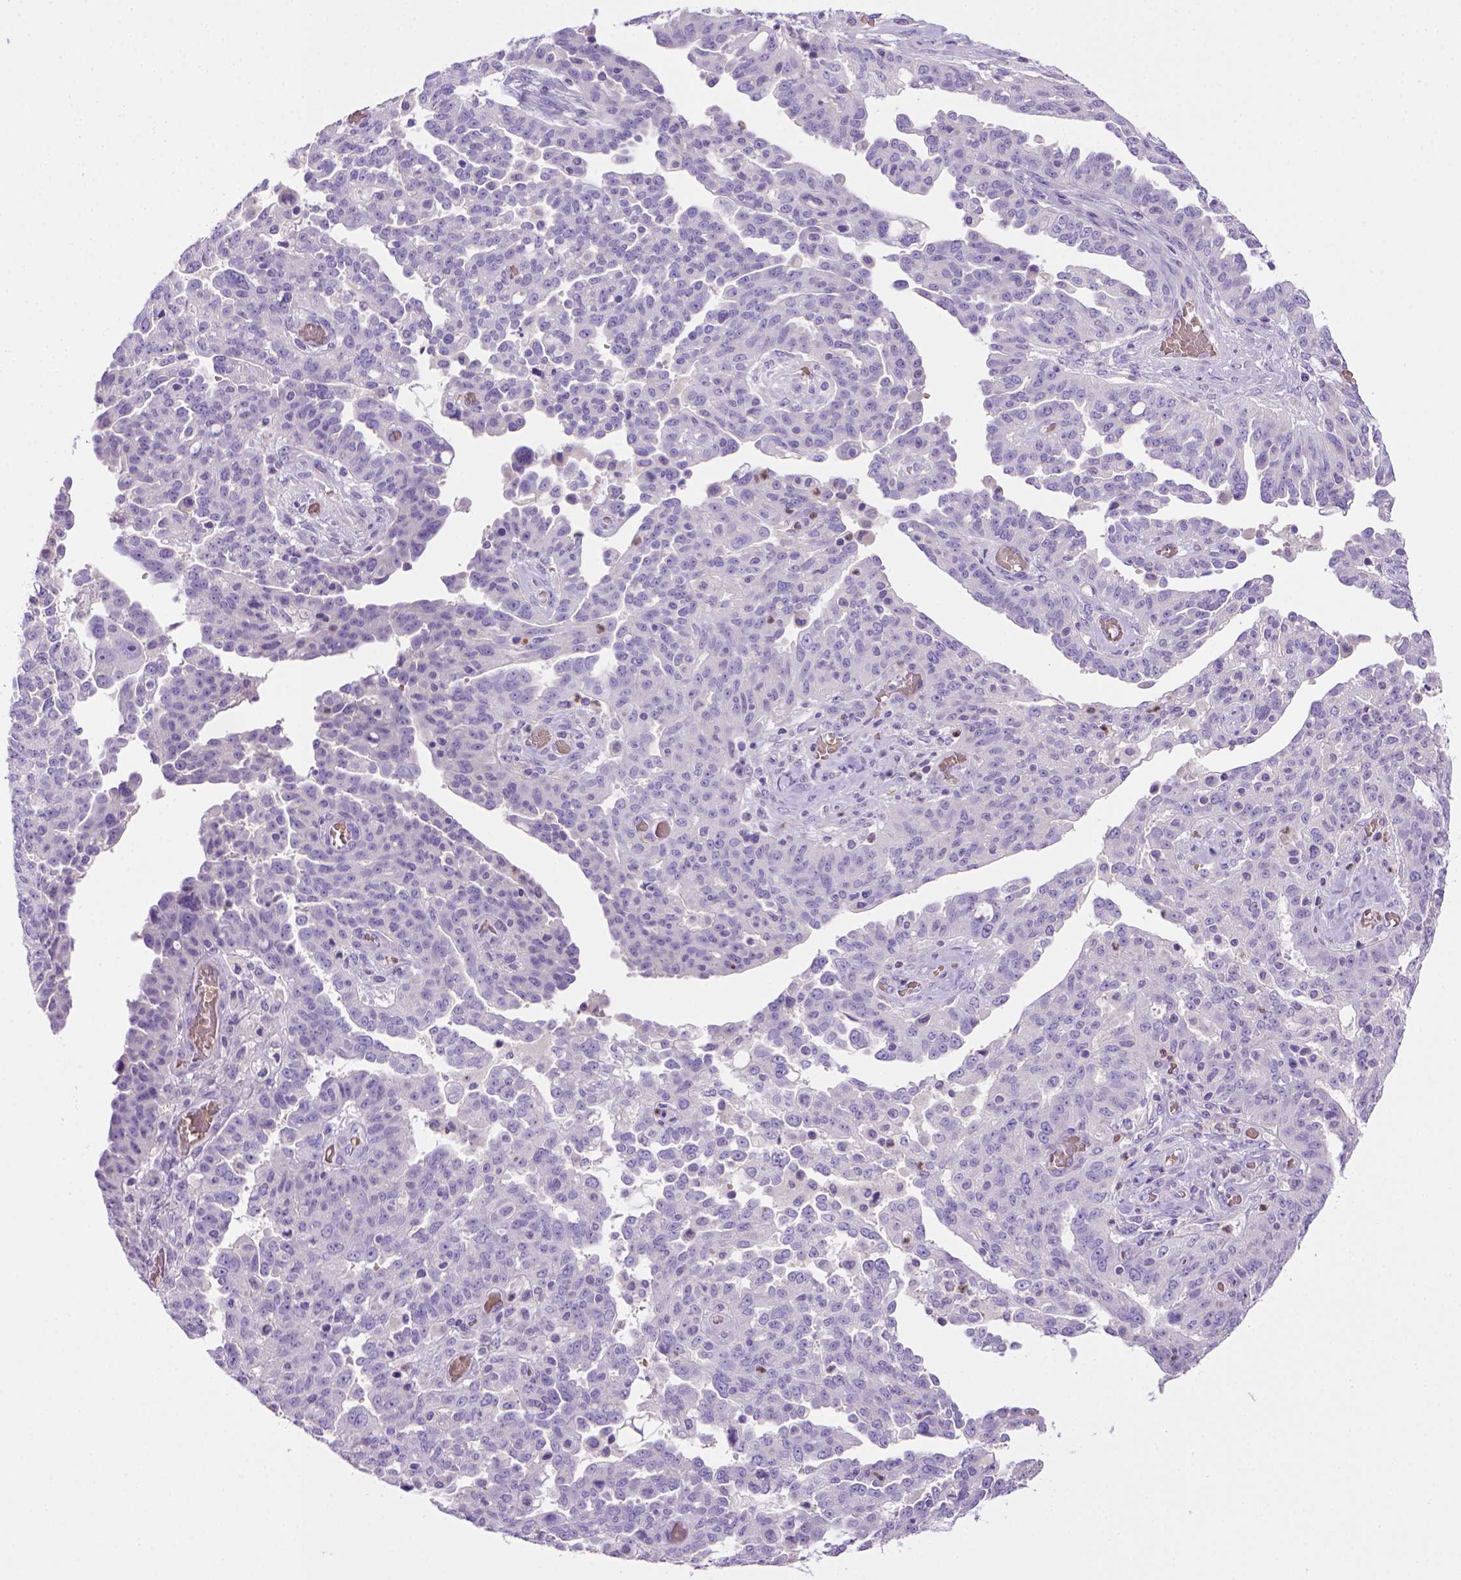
{"staining": {"intensity": "negative", "quantity": "none", "location": "none"}, "tissue": "ovarian cancer", "cell_type": "Tumor cells", "image_type": "cancer", "snomed": [{"axis": "morphology", "description": "Cystadenocarcinoma, serous, NOS"}, {"axis": "topography", "description": "Ovary"}], "caption": "Immunohistochemical staining of ovarian cancer exhibits no significant staining in tumor cells.", "gene": "BAAT", "patient": {"sex": "female", "age": 67}}